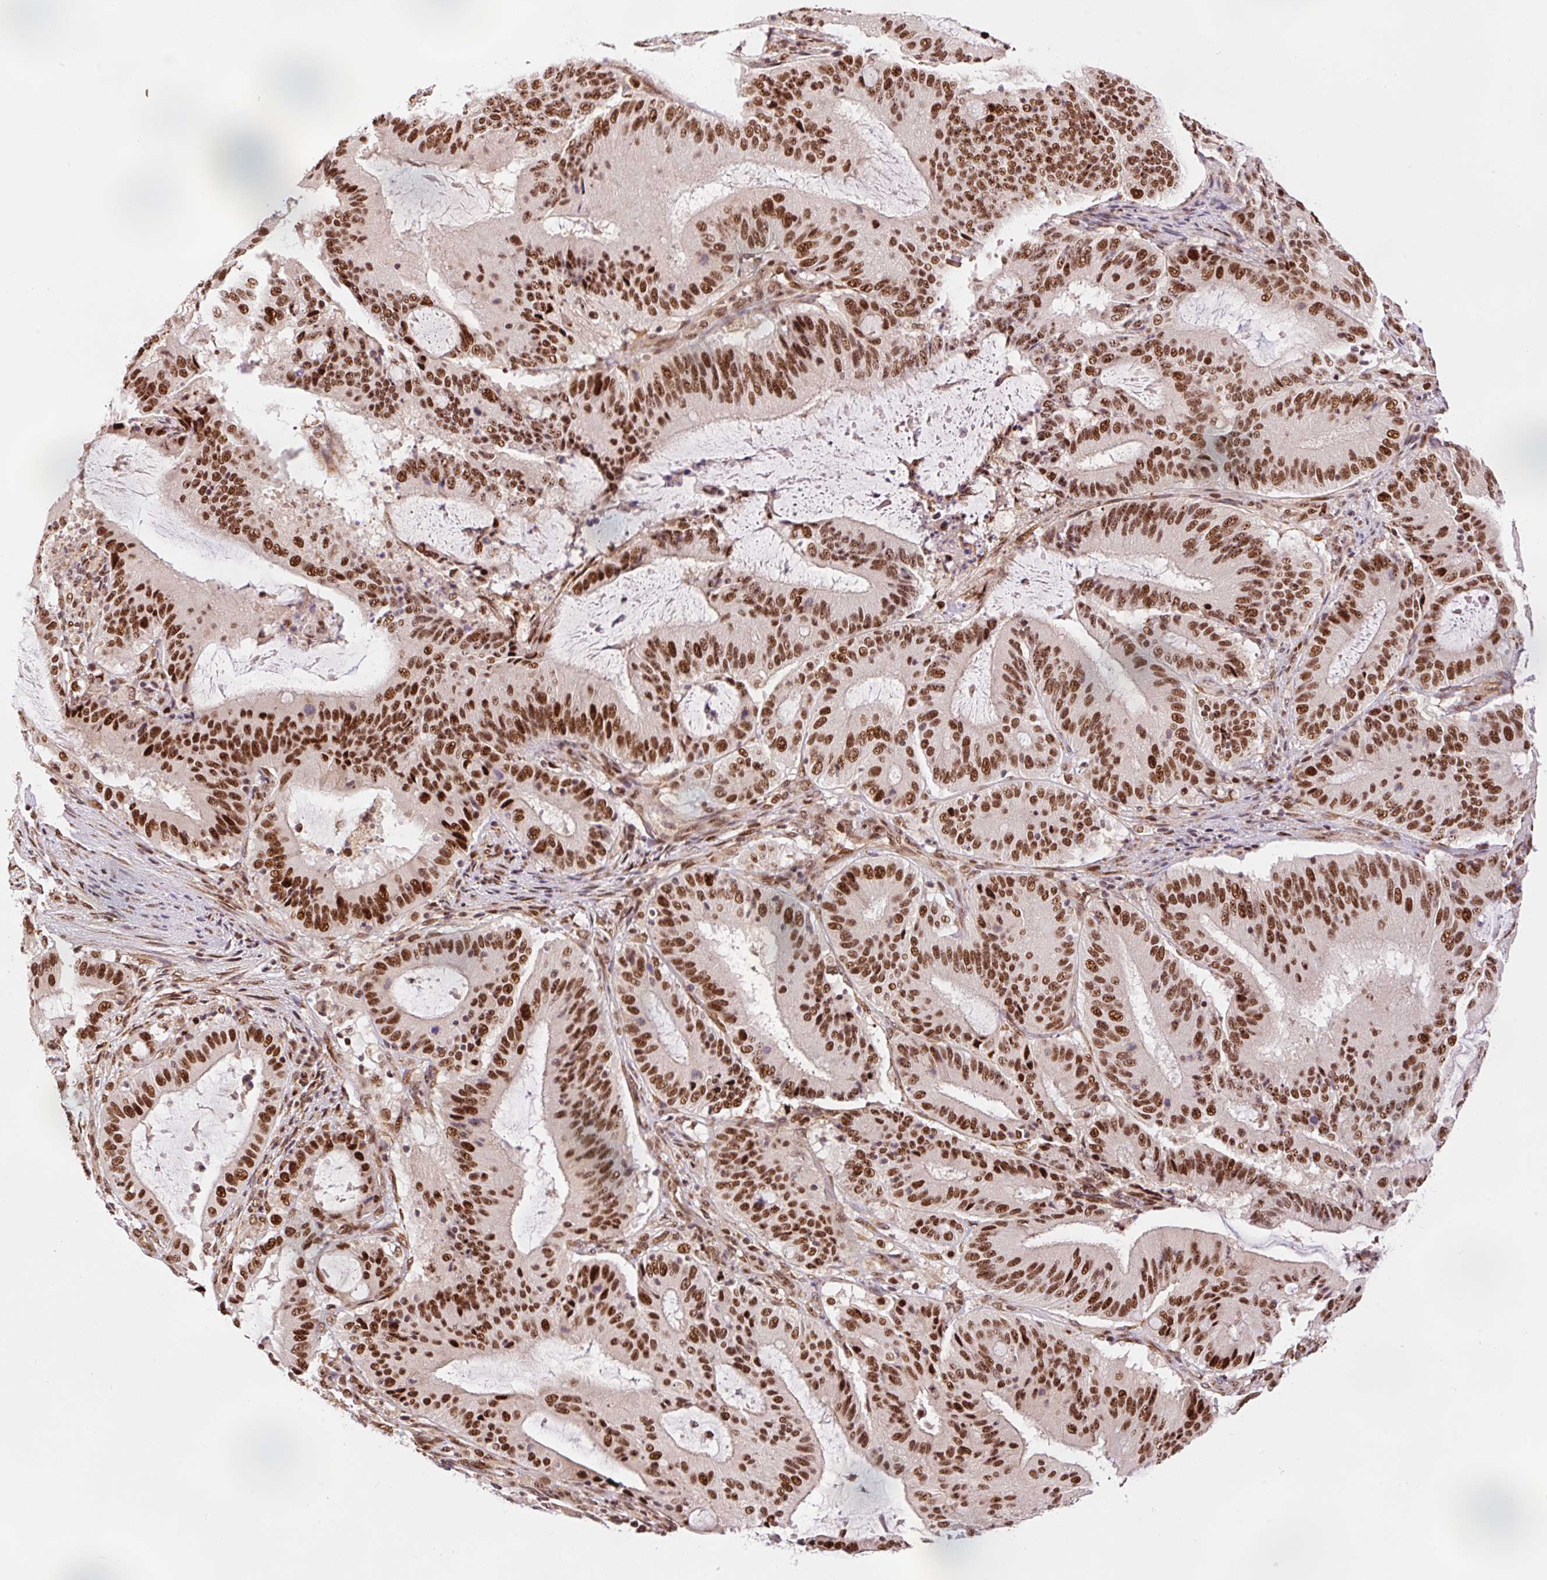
{"staining": {"intensity": "strong", "quantity": ">75%", "location": "nuclear"}, "tissue": "liver cancer", "cell_type": "Tumor cells", "image_type": "cancer", "snomed": [{"axis": "morphology", "description": "Normal tissue, NOS"}, {"axis": "morphology", "description": "Cholangiocarcinoma"}, {"axis": "topography", "description": "Liver"}, {"axis": "topography", "description": "Peripheral nerve tissue"}], "caption": "Liver cancer (cholangiocarcinoma) tissue exhibits strong nuclear staining in approximately >75% of tumor cells", "gene": "INTS8", "patient": {"sex": "female", "age": 73}}